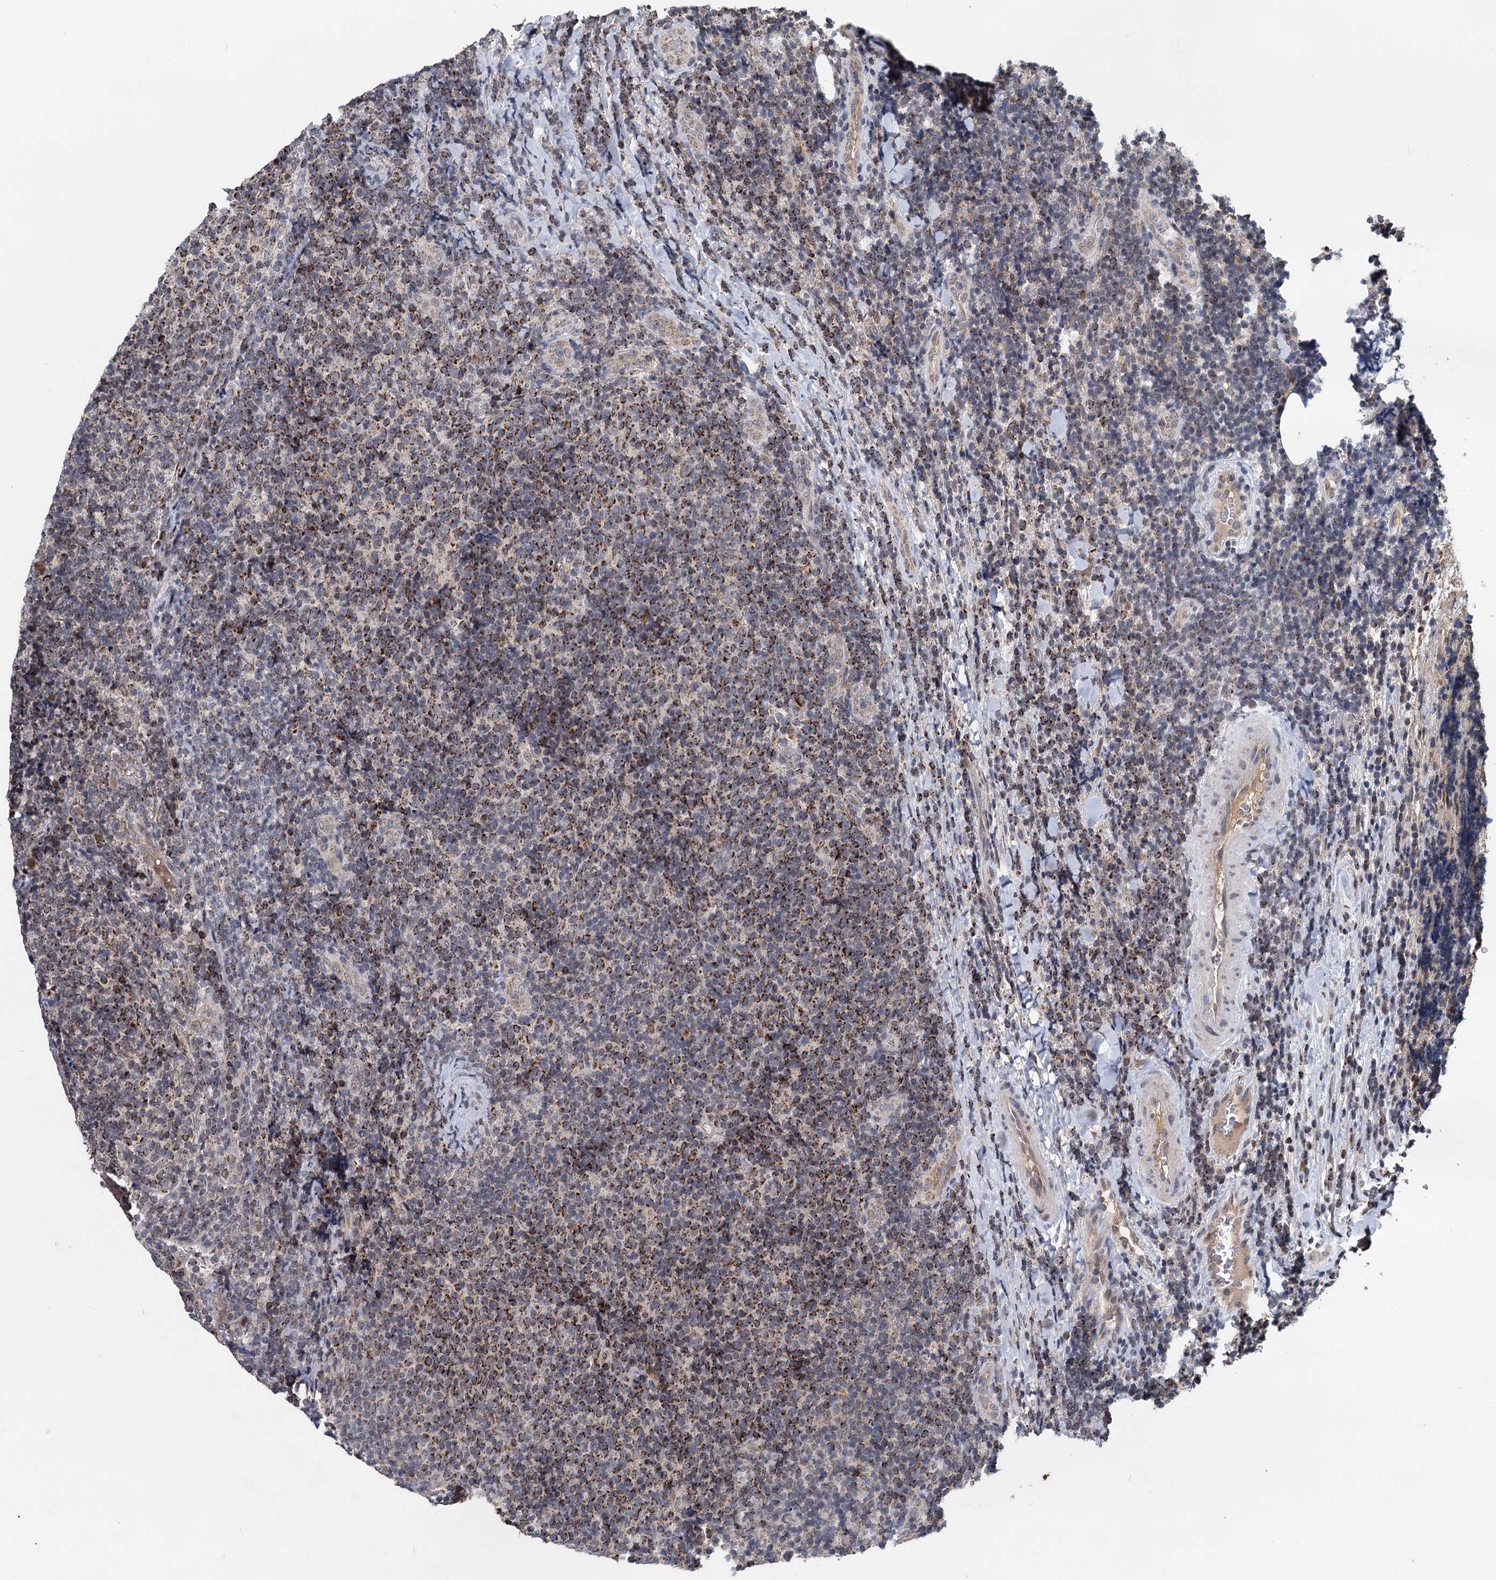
{"staining": {"intensity": "moderate", "quantity": ">75%", "location": "cytoplasmic/membranous"}, "tissue": "lymphoma", "cell_type": "Tumor cells", "image_type": "cancer", "snomed": [{"axis": "morphology", "description": "Malignant lymphoma, non-Hodgkin's type, Low grade"}, {"axis": "topography", "description": "Lymph node"}], "caption": "Tumor cells exhibit medium levels of moderate cytoplasmic/membranous staining in about >75% of cells in lymphoma.", "gene": "RITA1", "patient": {"sex": "male", "age": 66}}